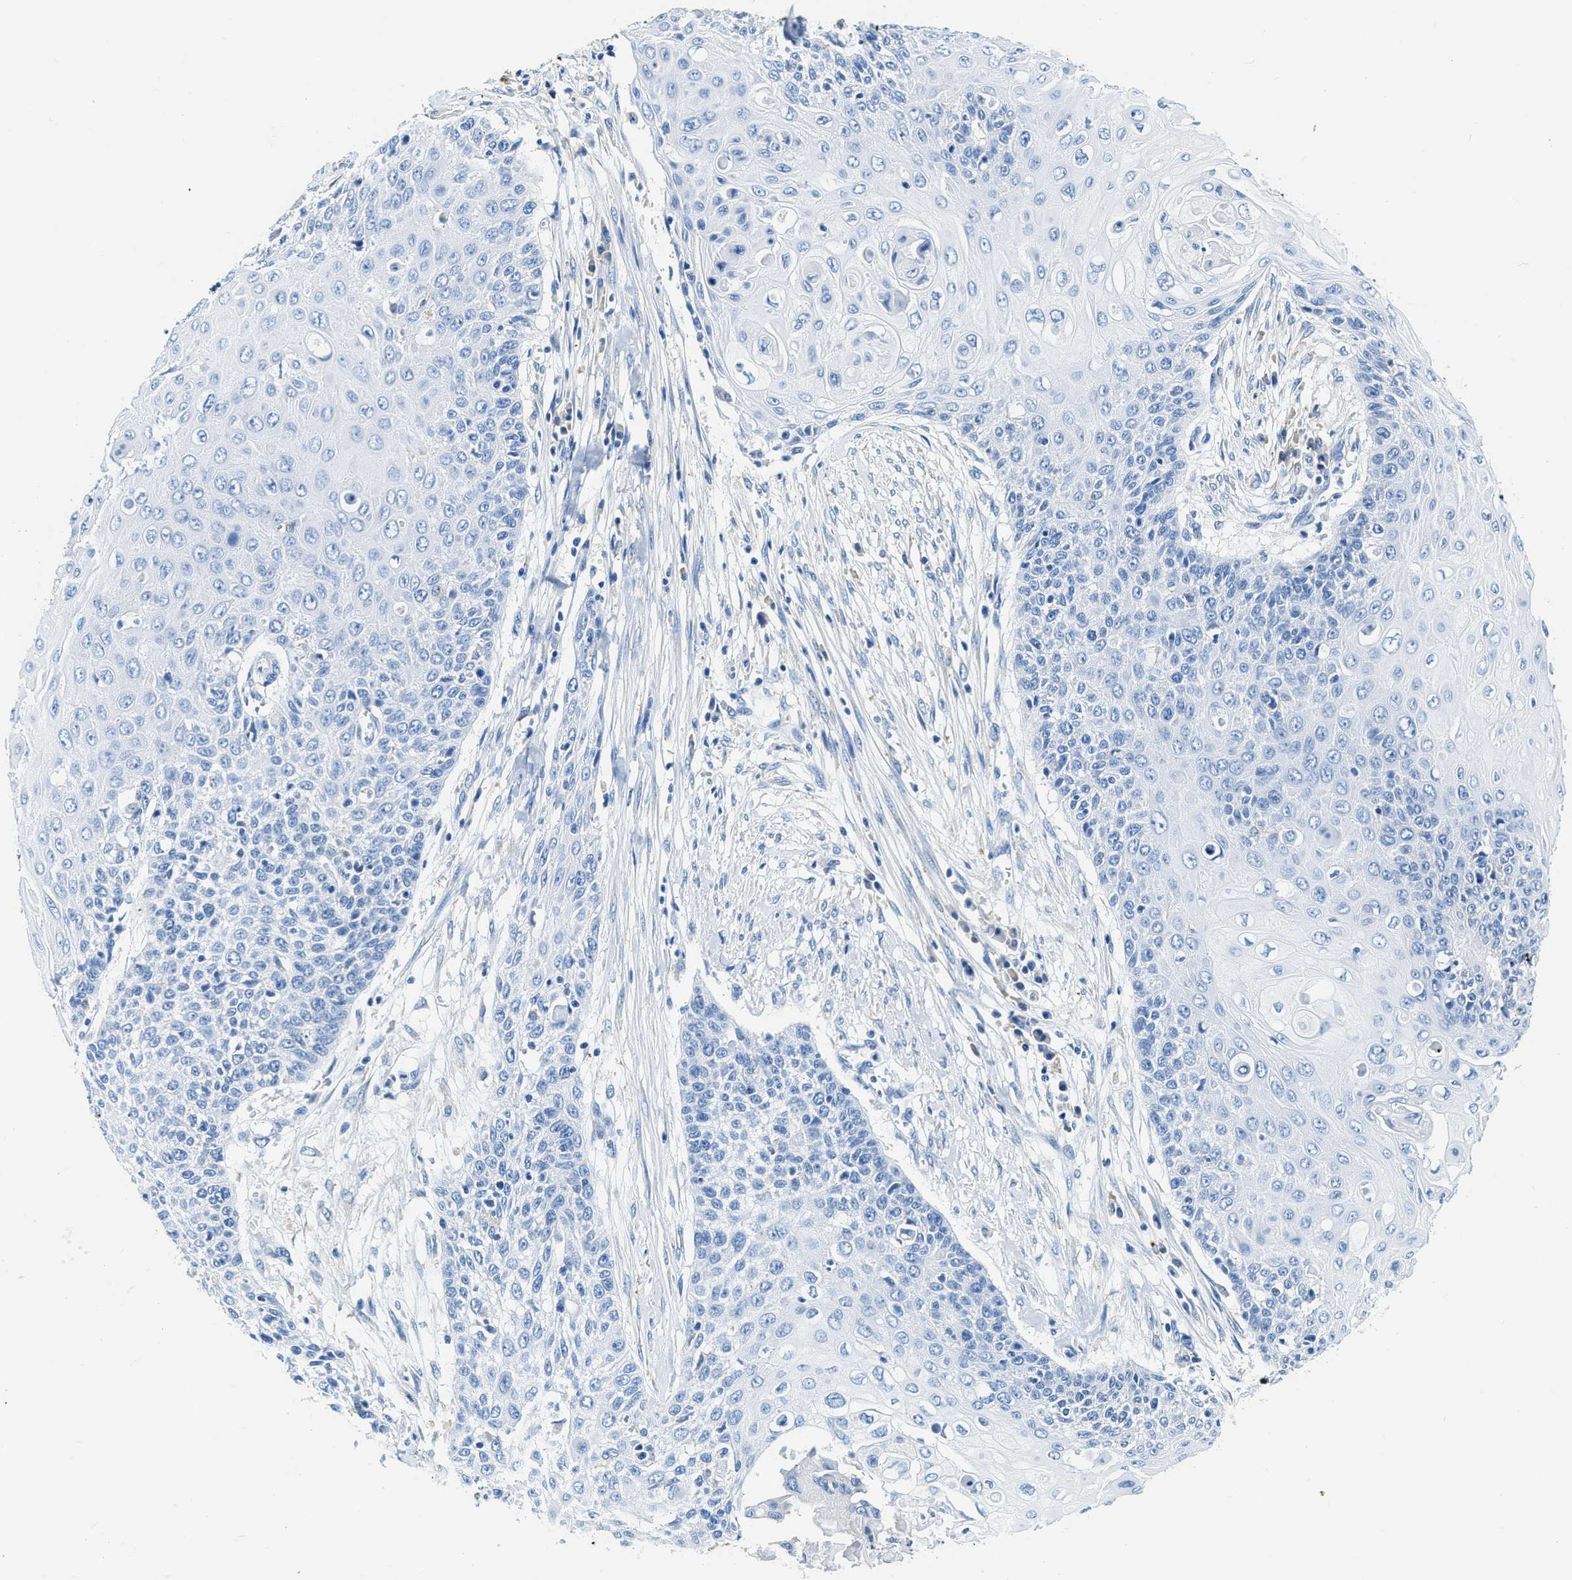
{"staining": {"intensity": "negative", "quantity": "none", "location": "none"}, "tissue": "cervical cancer", "cell_type": "Tumor cells", "image_type": "cancer", "snomed": [{"axis": "morphology", "description": "Squamous cell carcinoma, NOS"}, {"axis": "topography", "description": "Cervix"}], "caption": "The immunohistochemistry histopathology image has no significant expression in tumor cells of cervical squamous cell carcinoma tissue.", "gene": "ZDHHC13", "patient": {"sex": "female", "age": 39}}